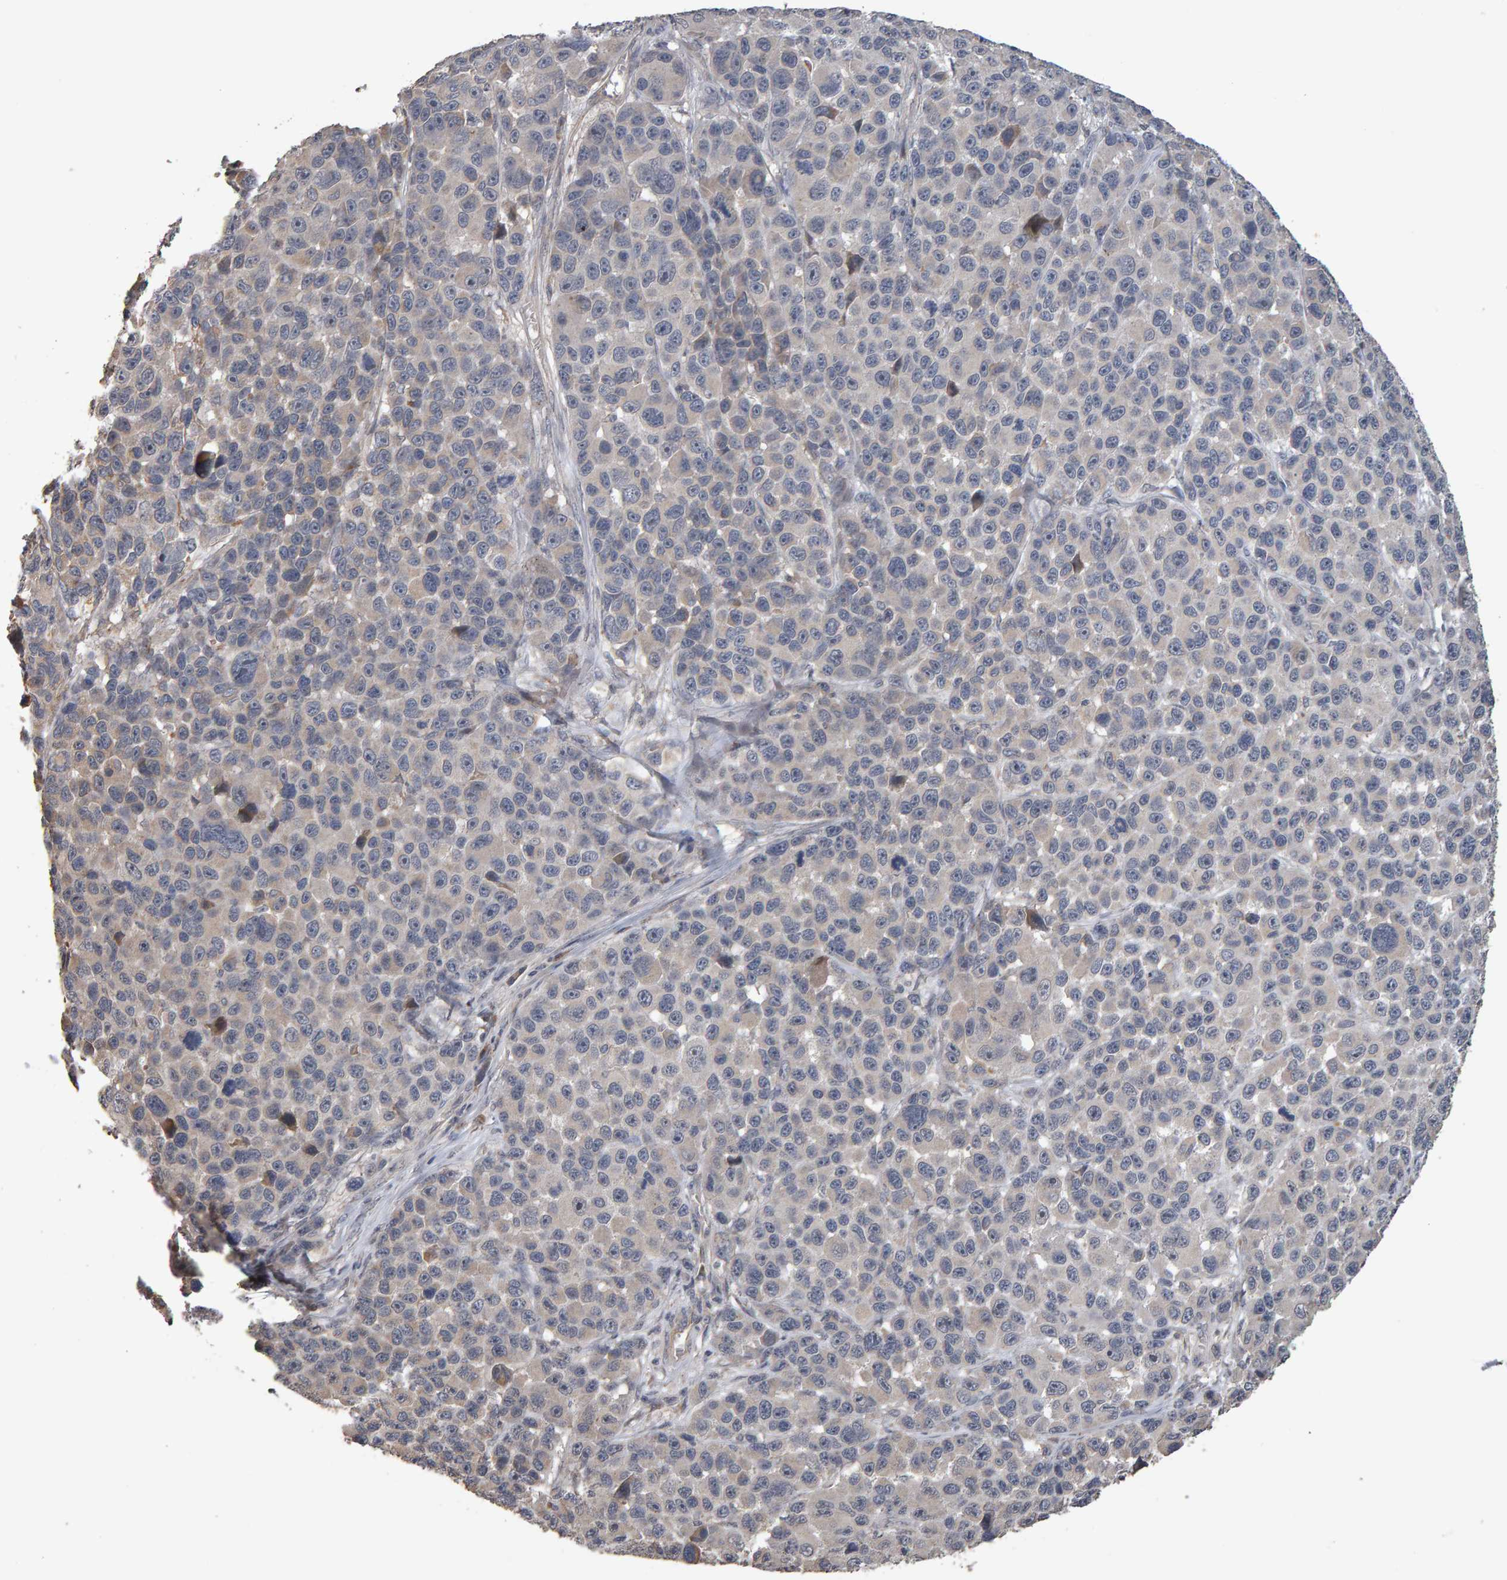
{"staining": {"intensity": "negative", "quantity": "none", "location": "none"}, "tissue": "melanoma", "cell_type": "Tumor cells", "image_type": "cancer", "snomed": [{"axis": "morphology", "description": "Malignant melanoma, NOS"}, {"axis": "topography", "description": "Skin"}], "caption": "The histopathology image displays no staining of tumor cells in malignant melanoma.", "gene": "COASY", "patient": {"sex": "male", "age": 53}}